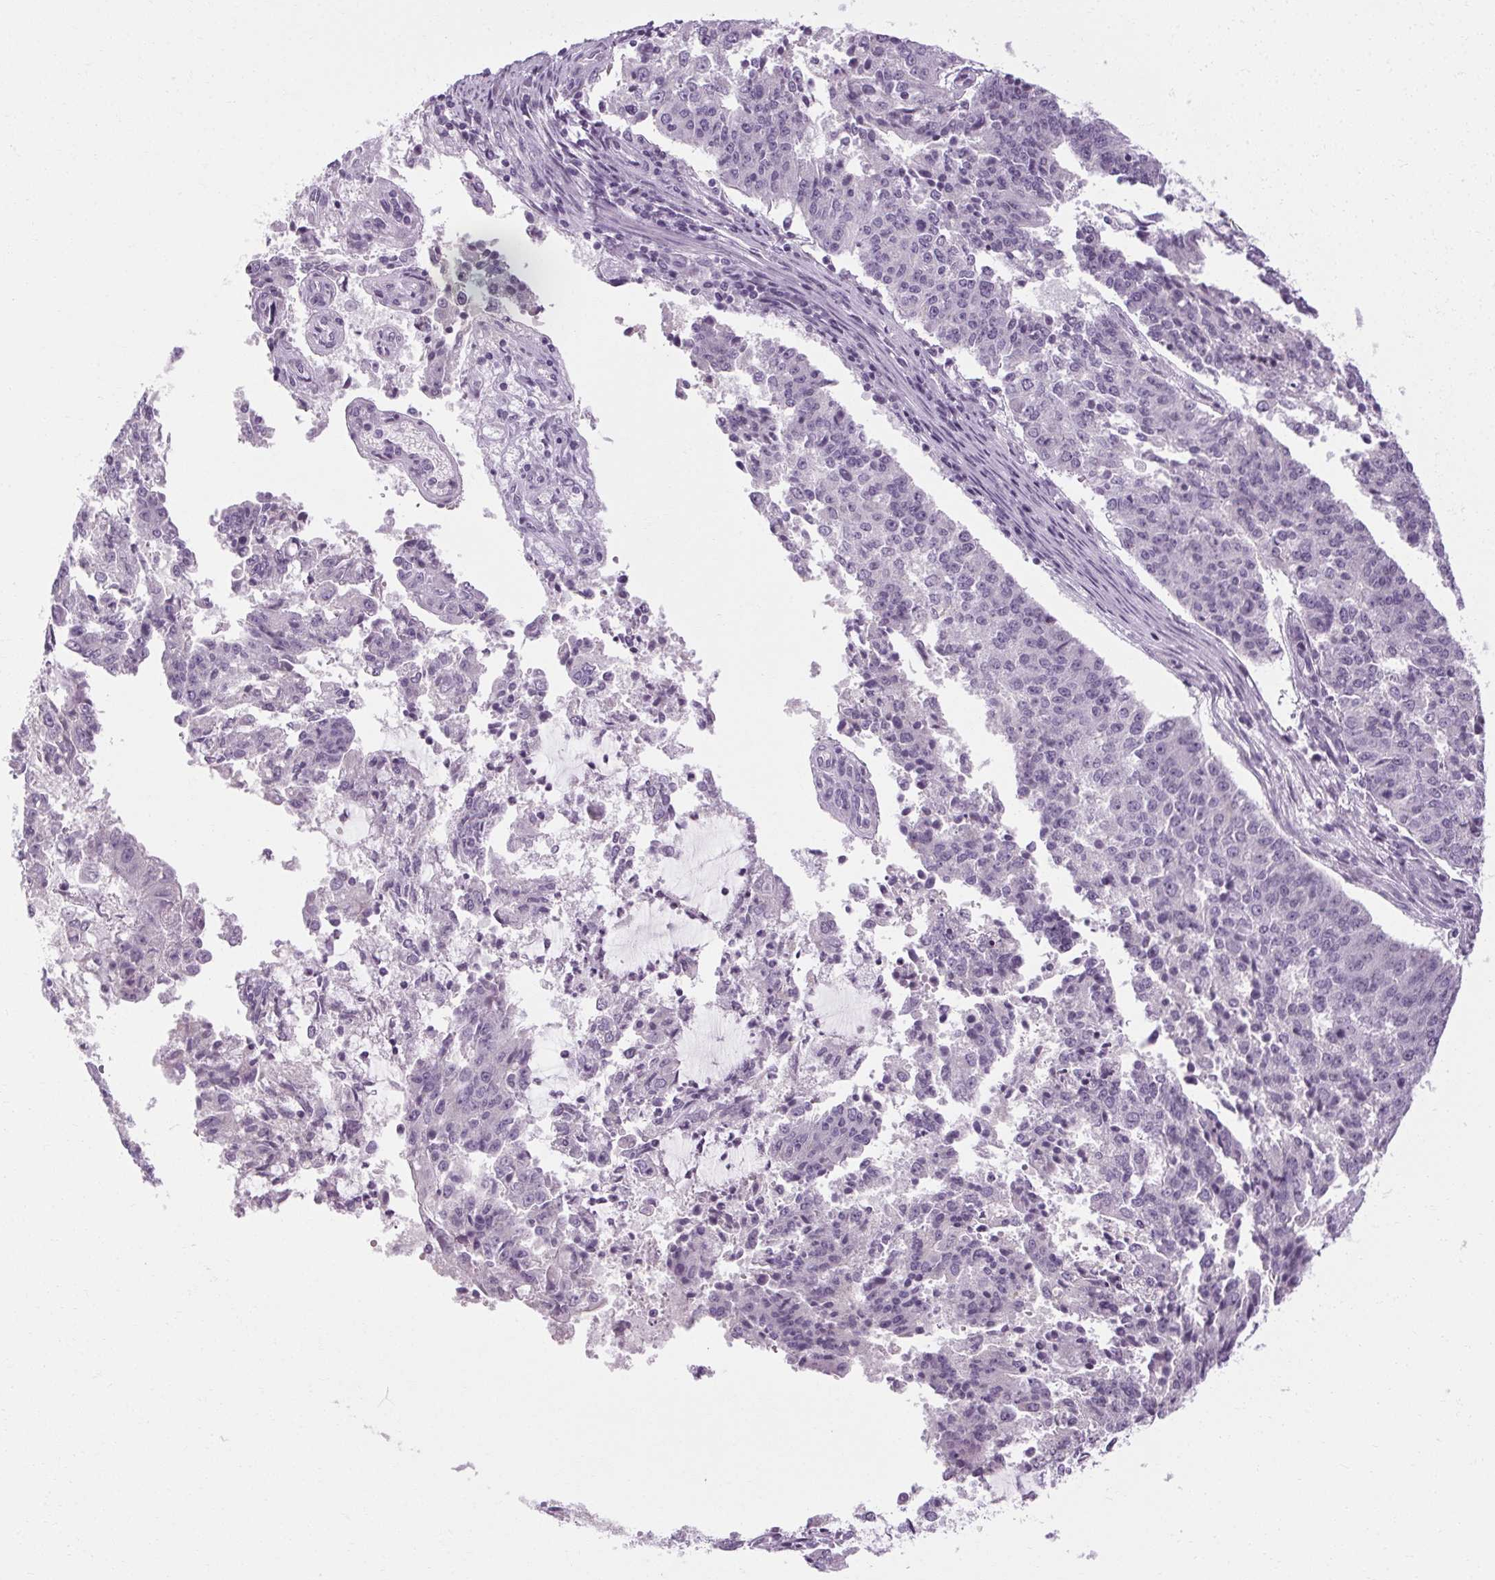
{"staining": {"intensity": "negative", "quantity": "none", "location": "none"}, "tissue": "endometrial cancer", "cell_type": "Tumor cells", "image_type": "cancer", "snomed": [{"axis": "morphology", "description": "Adenocarcinoma, NOS"}, {"axis": "topography", "description": "Endometrium"}], "caption": "High power microscopy image of an immunohistochemistry image of endometrial adenocarcinoma, revealing no significant staining in tumor cells.", "gene": "POMC", "patient": {"sex": "female", "age": 82}}